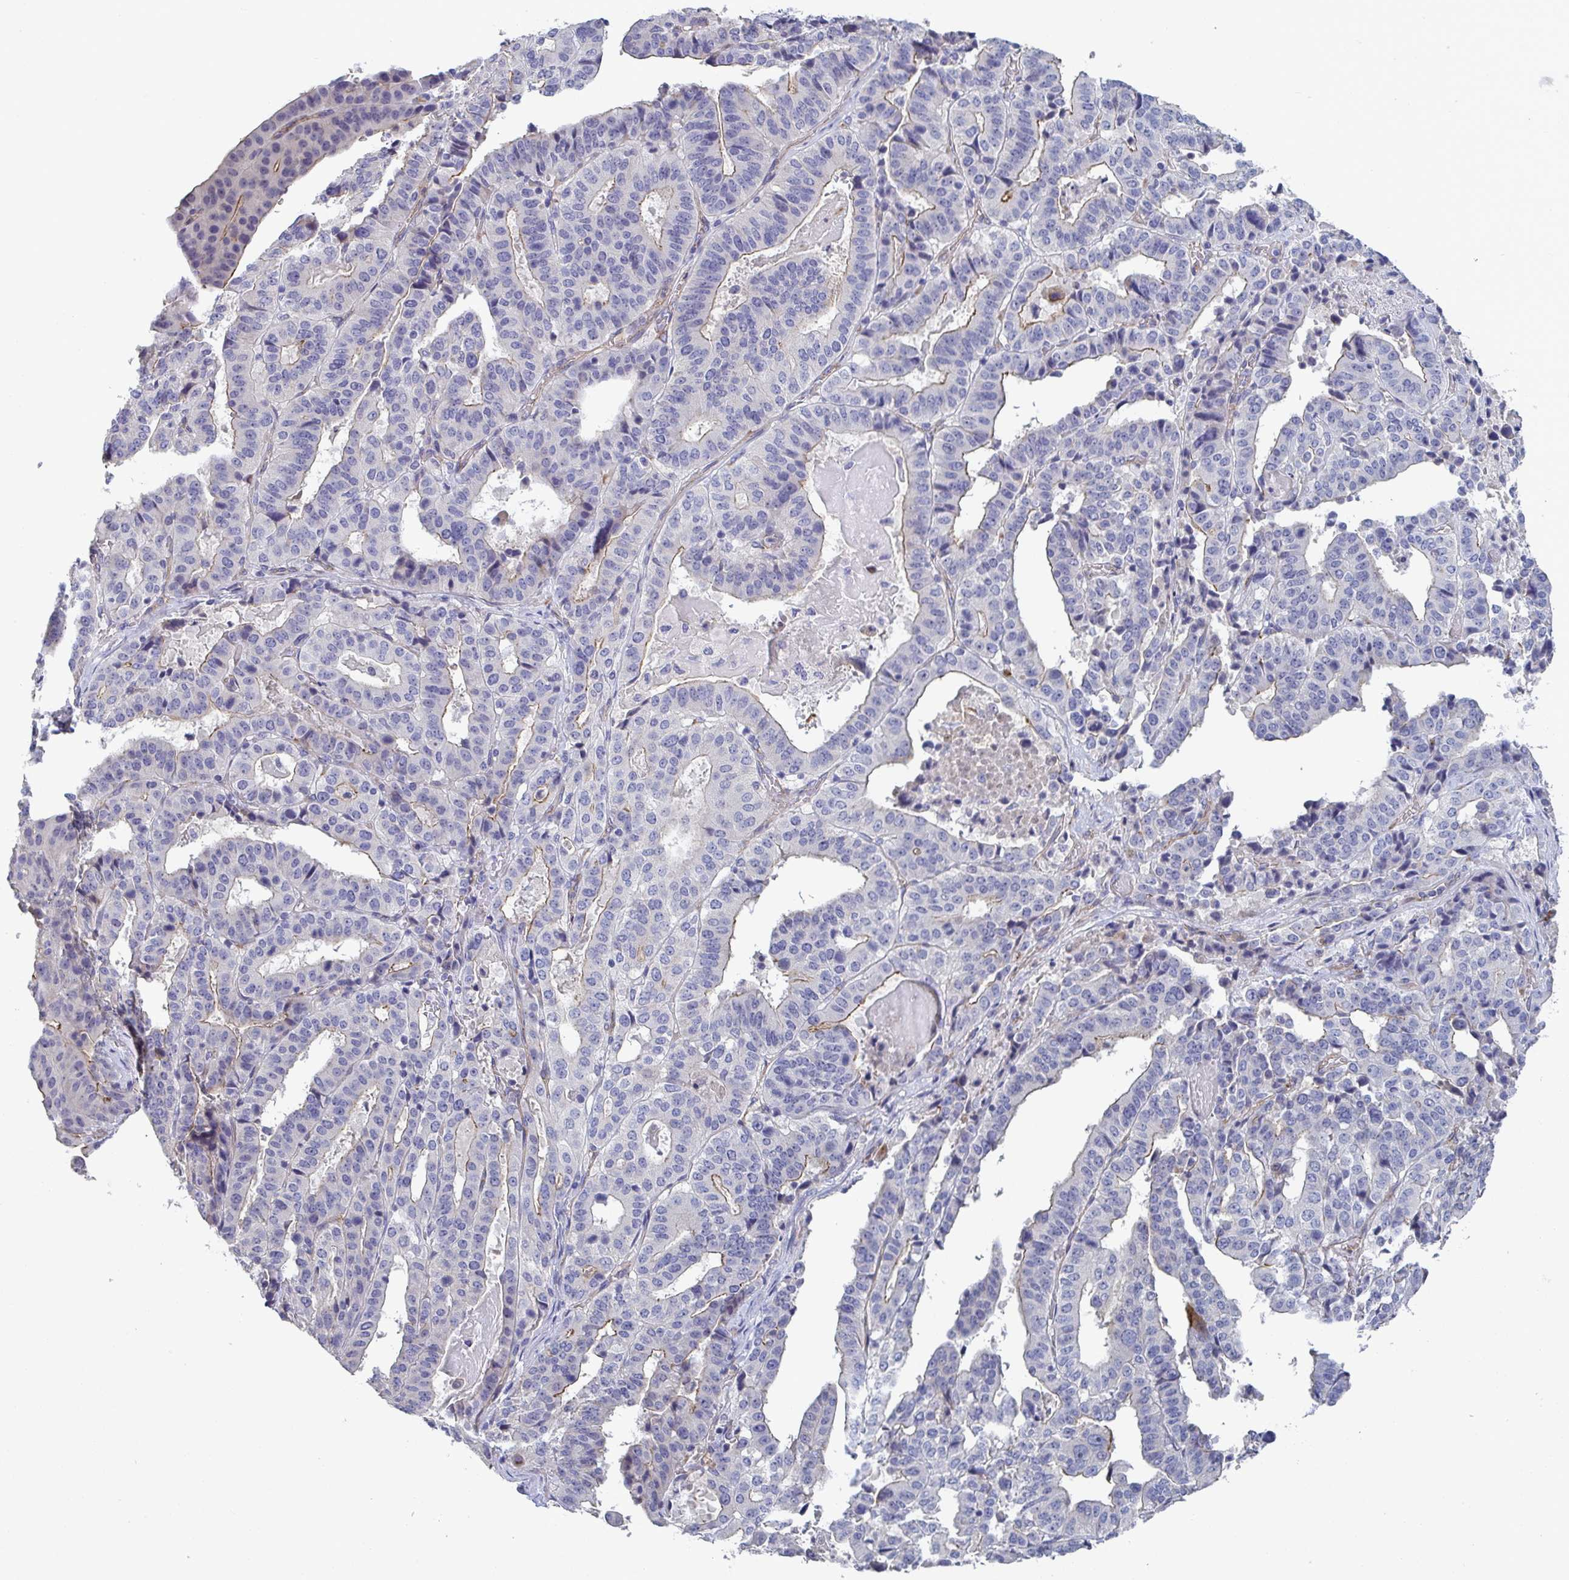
{"staining": {"intensity": "weak", "quantity": "25%-75%", "location": "cytoplasmic/membranous"}, "tissue": "stomach cancer", "cell_type": "Tumor cells", "image_type": "cancer", "snomed": [{"axis": "morphology", "description": "Adenocarcinoma, NOS"}, {"axis": "topography", "description": "Stomach"}], "caption": "DAB (3,3'-diaminobenzidine) immunohistochemical staining of stomach cancer shows weak cytoplasmic/membranous protein expression in about 25%-75% of tumor cells.", "gene": "ST14", "patient": {"sex": "male", "age": 48}}